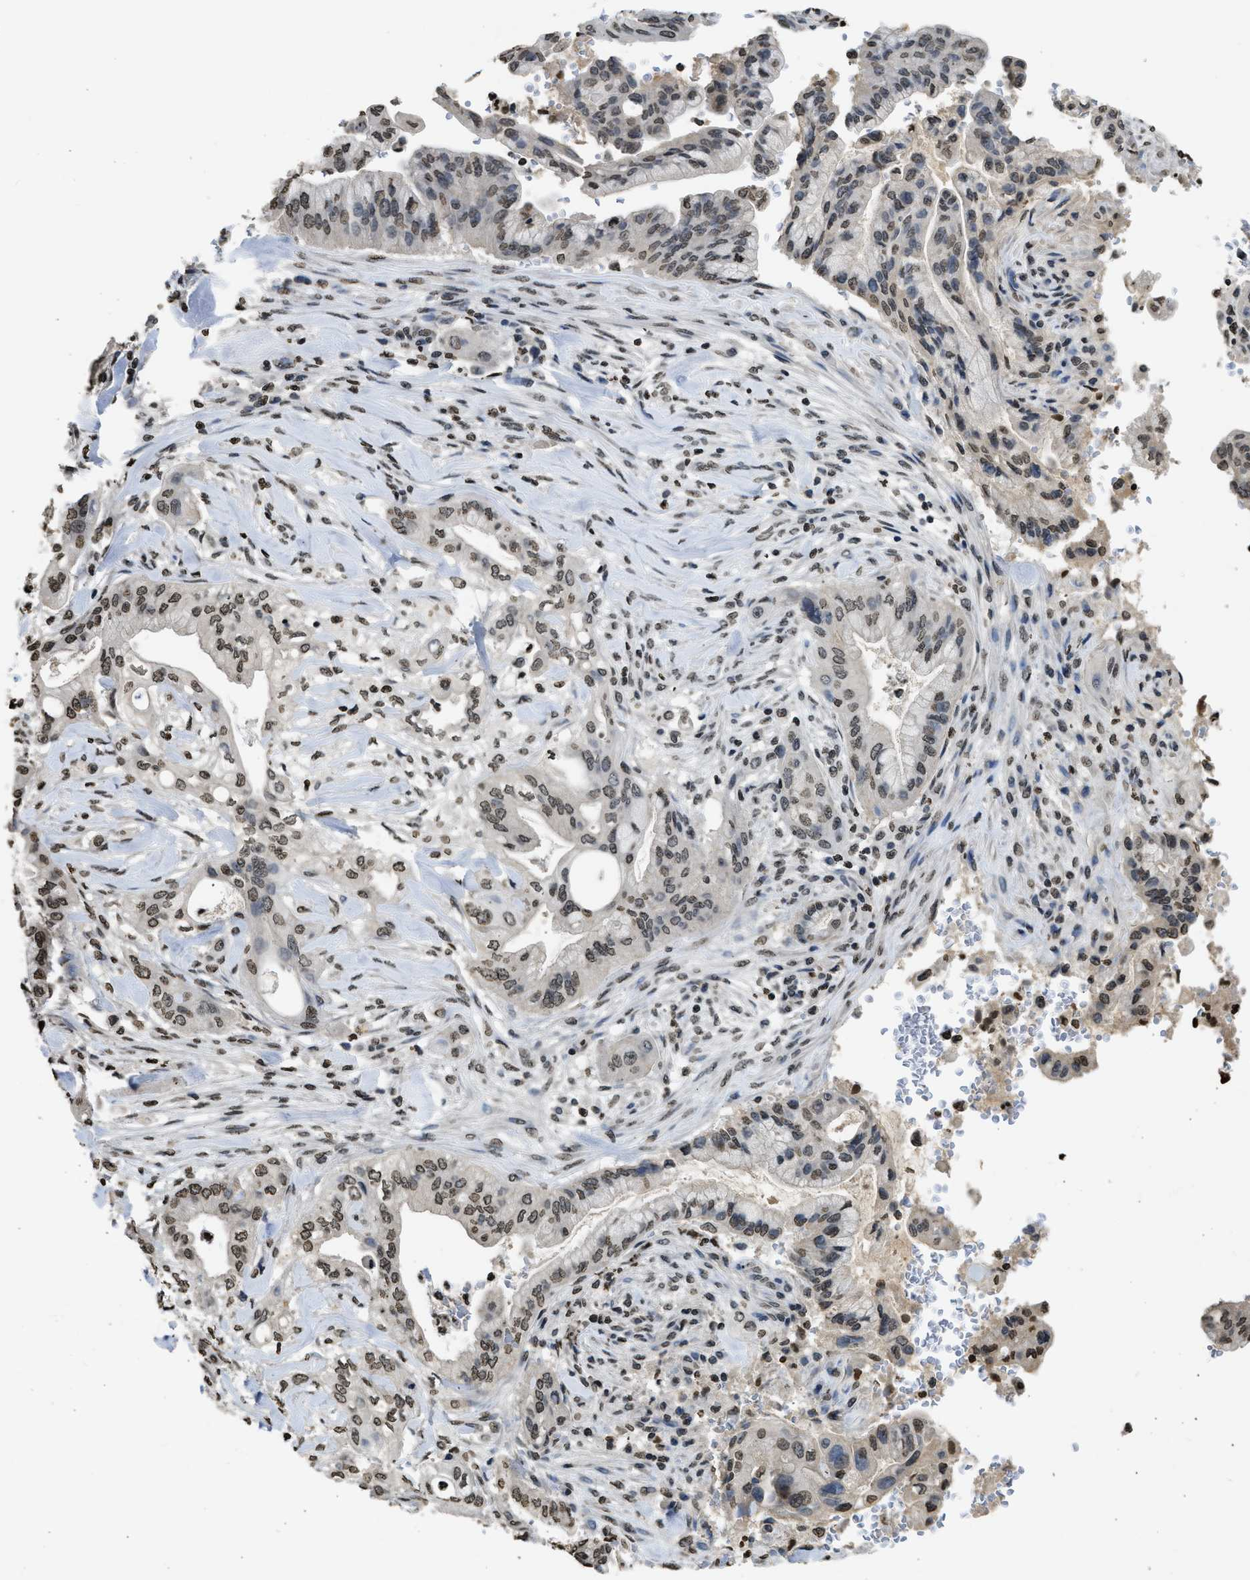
{"staining": {"intensity": "moderate", "quantity": ">75%", "location": "nuclear"}, "tissue": "pancreatic cancer", "cell_type": "Tumor cells", "image_type": "cancer", "snomed": [{"axis": "morphology", "description": "Adenocarcinoma, NOS"}, {"axis": "topography", "description": "Pancreas"}], "caption": "Immunohistochemistry micrograph of neoplastic tissue: pancreatic adenocarcinoma stained using immunohistochemistry (IHC) shows medium levels of moderate protein expression localized specifically in the nuclear of tumor cells, appearing as a nuclear brown color.", "gene": "RRAGC", "patient": {"sex": "female", "age": 73}}